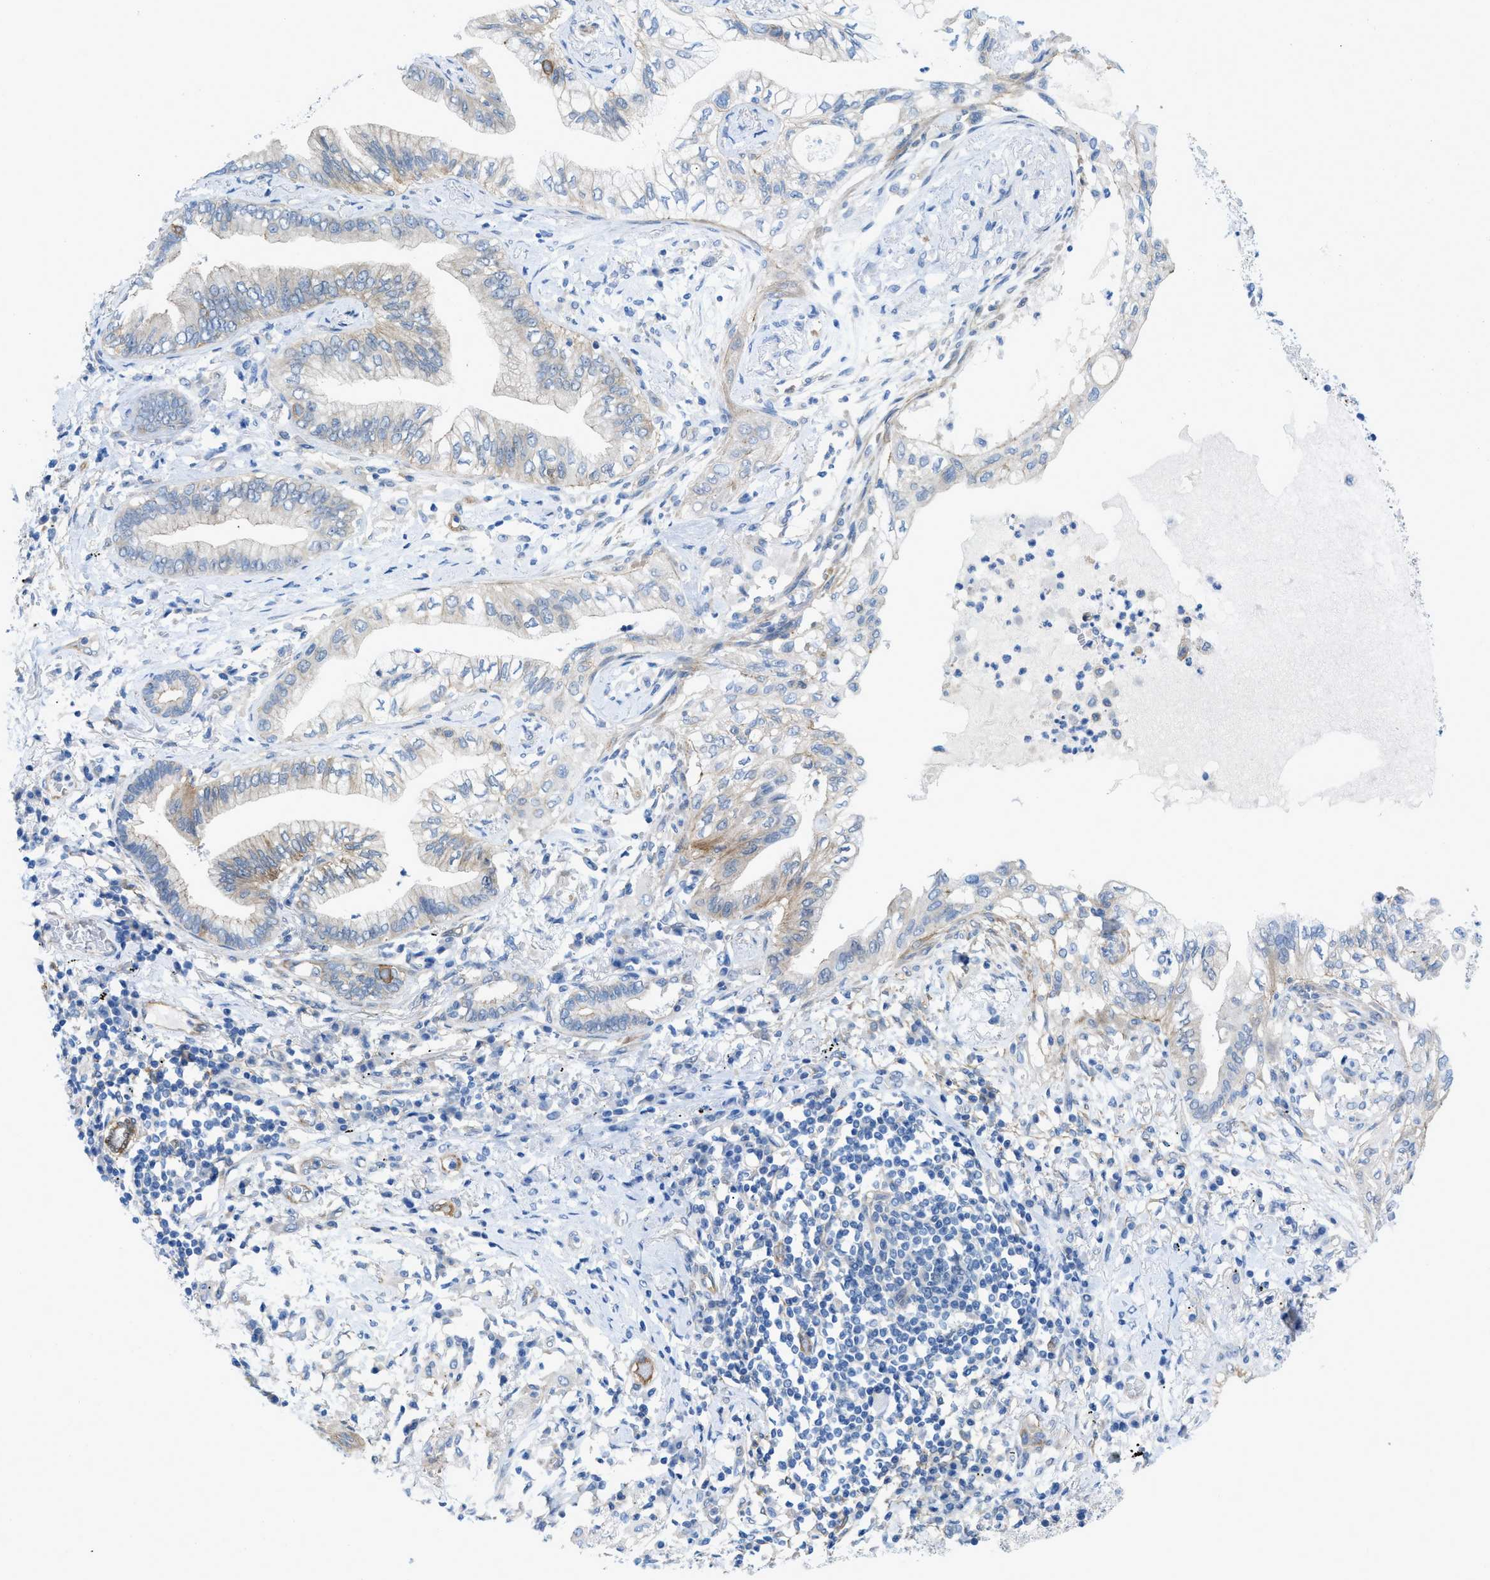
{"staining": {"intensity": "moderate", "quantity": "<25%", "location": "cytoplasmic/membranous"}, "tissue": "lung cancer", "cell_type": "Tumor cells", "image_type": "cancer", "snomed": [{"axis": "morphology", "description": "Normal tissue, NOS"}, {"axis": "morphology", "description": "Adenocarcinoma, NOS"}, {"axis": "topography", "description": "Bronchus"}, {"axis": "topography", "description": "Lung"}], "caption": "Adenocarcinoma (lung) stained with immunohistochemistry exhibits moderate cytoplasmic/membranous positivity in approximately <25% of tumor cells.", "gene": "PDLIM5", "patient": {"sex": "female", "age": 70}}